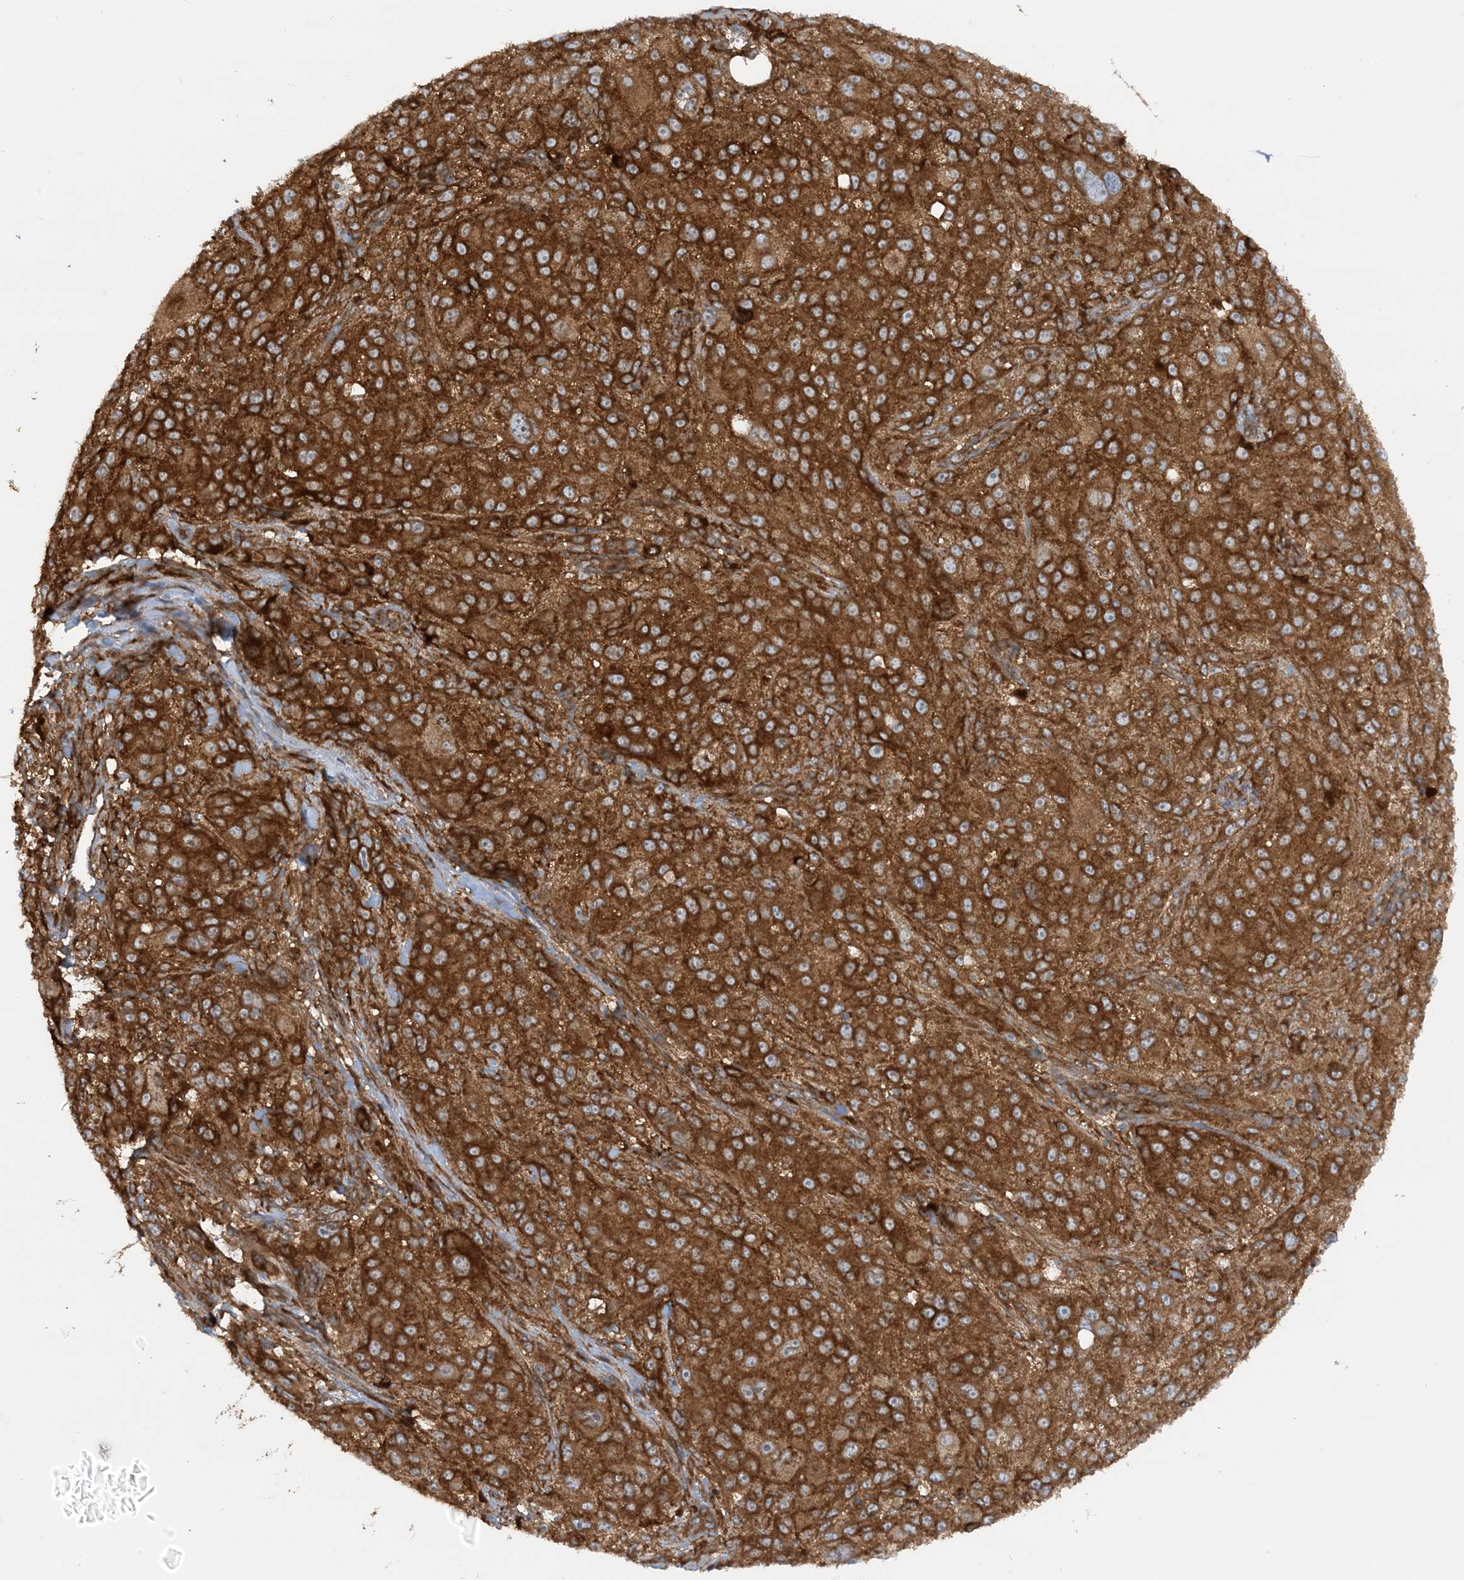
{"staining": {"intensity": "strong", "quantity": ">75%", "location": "cytoplasmic/membranous"}, "tissue": "melanoma", "cell_type": "Tumor cells", "image_type": "cancer", "snomed": [{"axis": "morphology", "description": "Necrosis, NOS"}, {"axis": "morphology", "description": "Malignant melanoma, NOS"}, {"axis": "topography", "description": "Skin"}], "caption": "Malignant melanoma was stained to show a protein in brown. There is high levels of strong cytoplasmic/membranous positivity in about >75% of tumor cells. Using DAB (brown) and hematoxylin (blue) stains, captured at high magnification using brightfield microscopy.", "gene": "STAM2", "patient": {"sex": "female", "age": 87}}